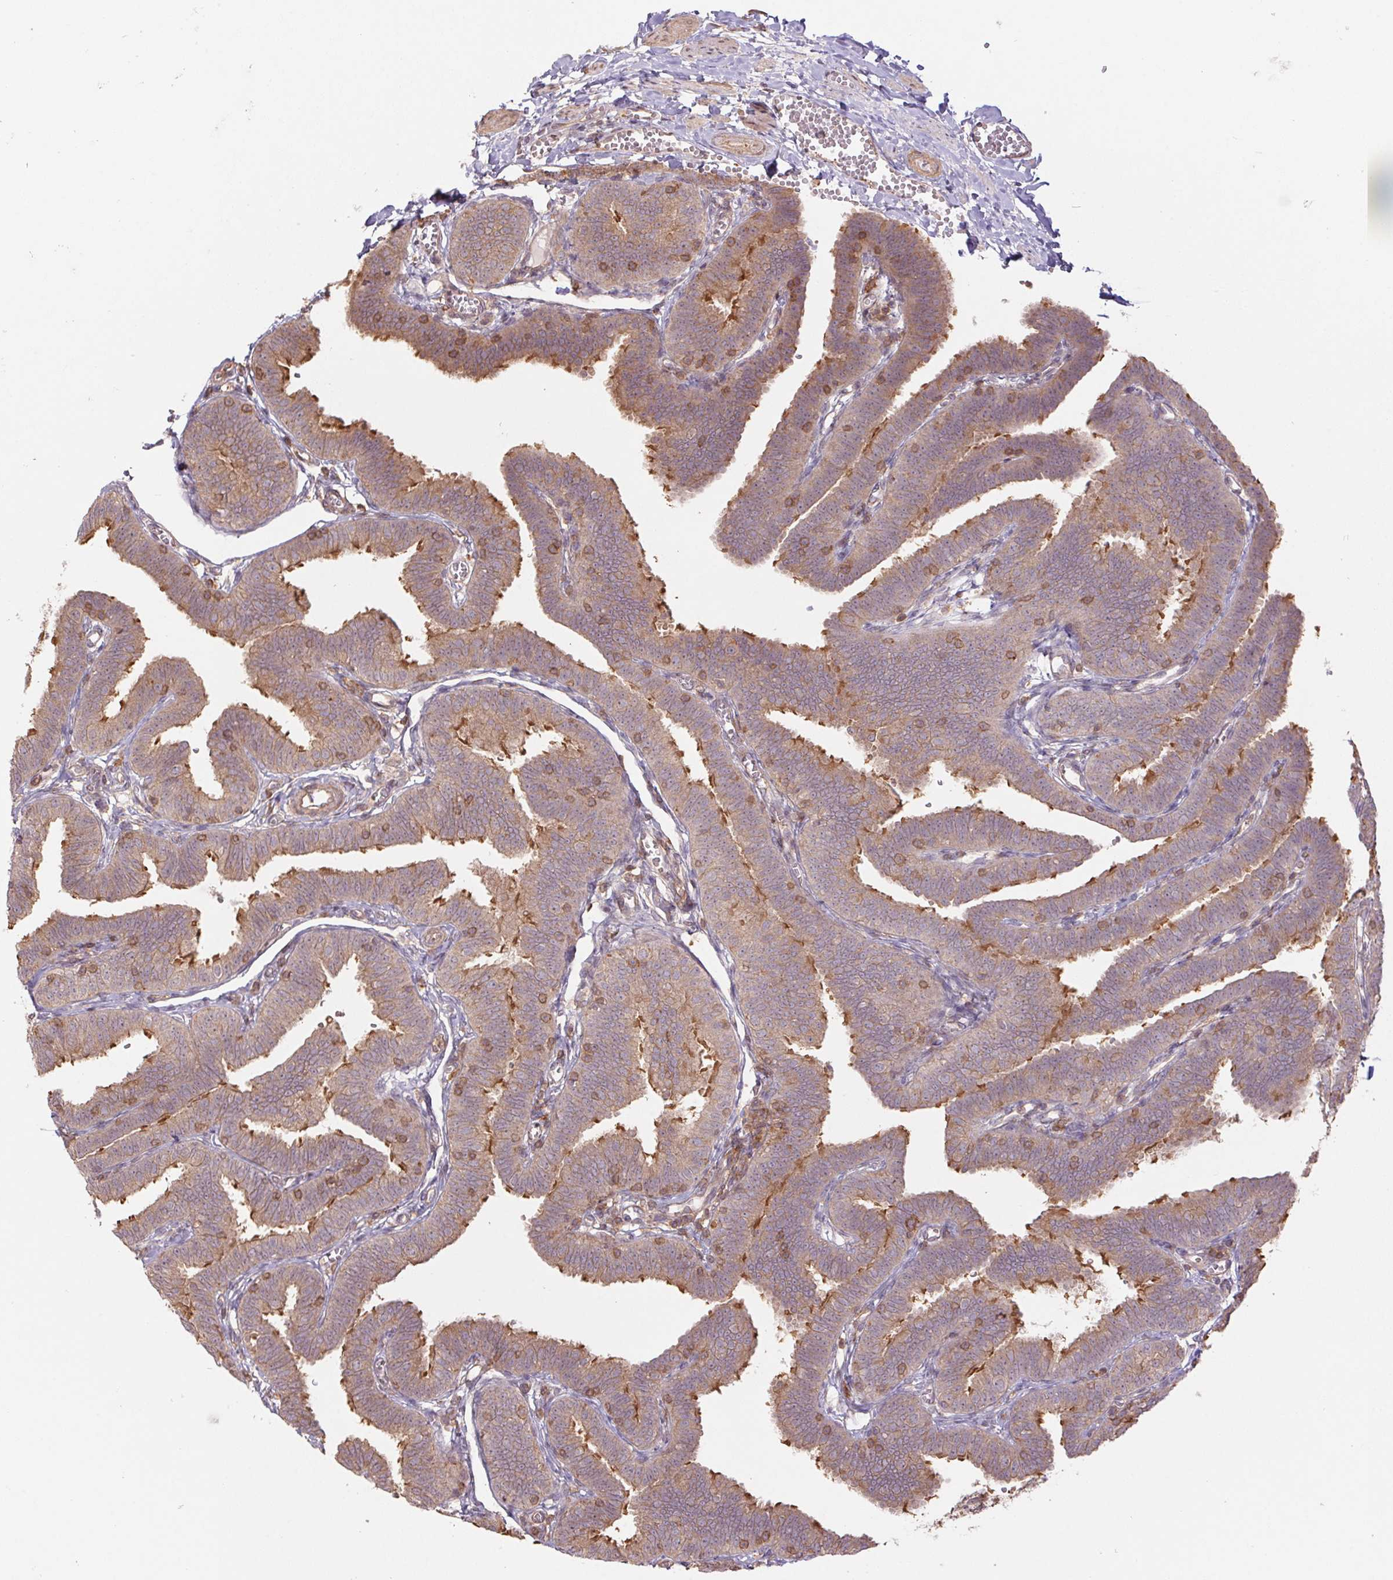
{"staining": {"intensity": "moderate", "quantity": ">75%", "location": "cytoplasmic/membranous"}, "tissue": "fallopian tube", "cell_type": "Glandular cells", "image_type": "normal", "snomed": [{"axis": "morphology", "description": "Normal tissue, NOS"}, {"axis": "topography", "description": "Fallopian tube"}], "caption": "High-power microscopy captured an immunohistochemistry (IHC) image of benign fallopian tube, revealing moderate cytoplasmic/membranous staining in approximately >75% of glandular cells. Ihc stains the protein in brown and the nuclei are stained blue.", "gene": "TUBA1A", "patient": {"sex": "female", "age": 25}}